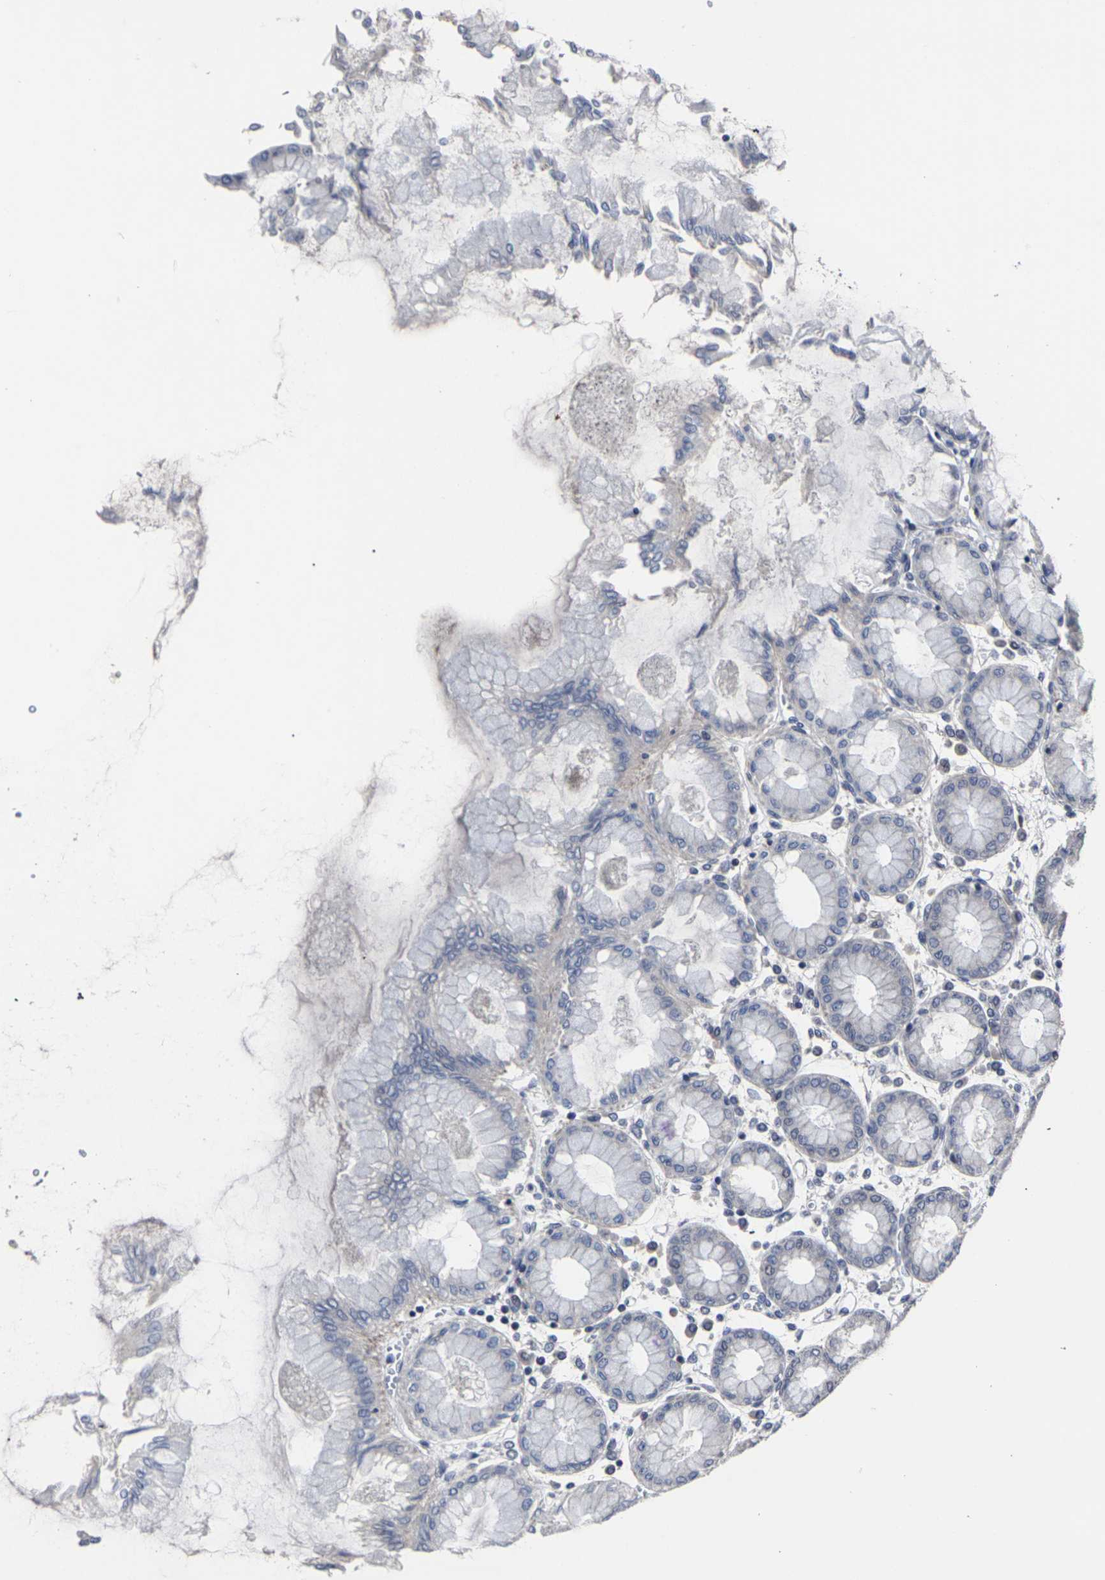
{"staining": {"intensity": "strong", "quantity": "25%-75%", "location": "cytoplasmic/membranous"}, "tissue": "stomach", "cell_type": "Glandular cells", "image_type": "normal", "snomed": [{"axis": "morphology", "description": "Normal tissue, NOS"}, {"axis": "topography", "description": "Stomach, upper"}], "caption": "A brown stain labels strong cytoplasmic/membranous staining of a protein in glandular cells of normal human stomach. (DAB (3,3'-diaminobenzidine) = brown stain, brightfield microscopy at high magnification).", "gene": "MSANTD4", "patient": {"sex": "female", "age": 56}}